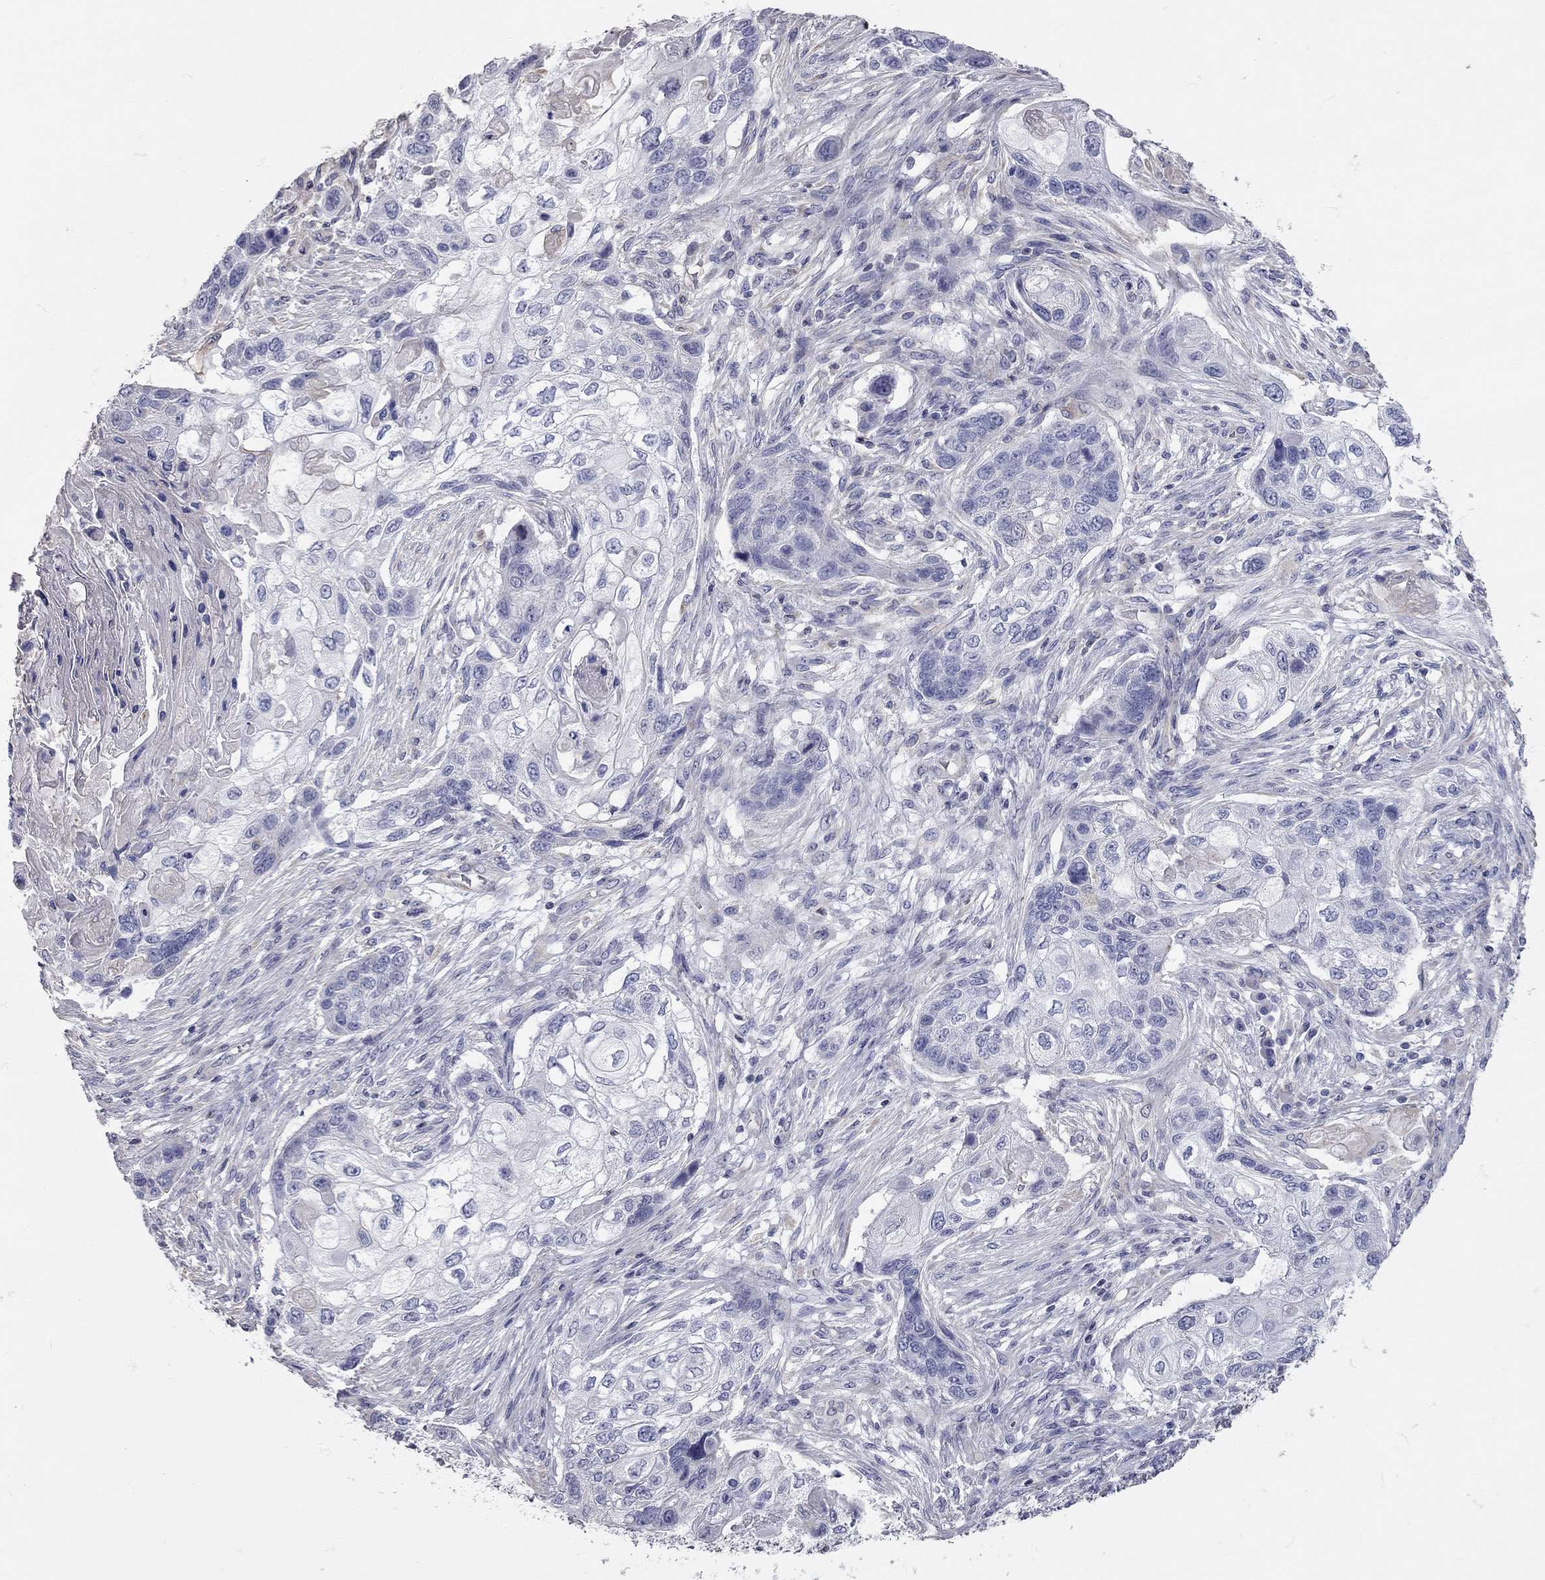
{"staining": {"intensity": "negative", "quantity": "none", "location": "none"}, "tissue": "lung cancer", "cell_type": "Tumor cells", "image_type": "cancer", "snomed": [{"axis": "morphology", "description": "Normal tissue, NOS"}, {"axis": "morphology", "description": "Squamous cell carcinoma, NOS"}, {"axis": "topography", "description": "Bronchus"}, {"axis": "topography", "description": "Lung"}], "caption": "Human lung cancer stained for a protein using IHC exhibits no positivity in tumor cells.", "gene": "C10orf90", "patient": {"sex": "male", "age": 69}}